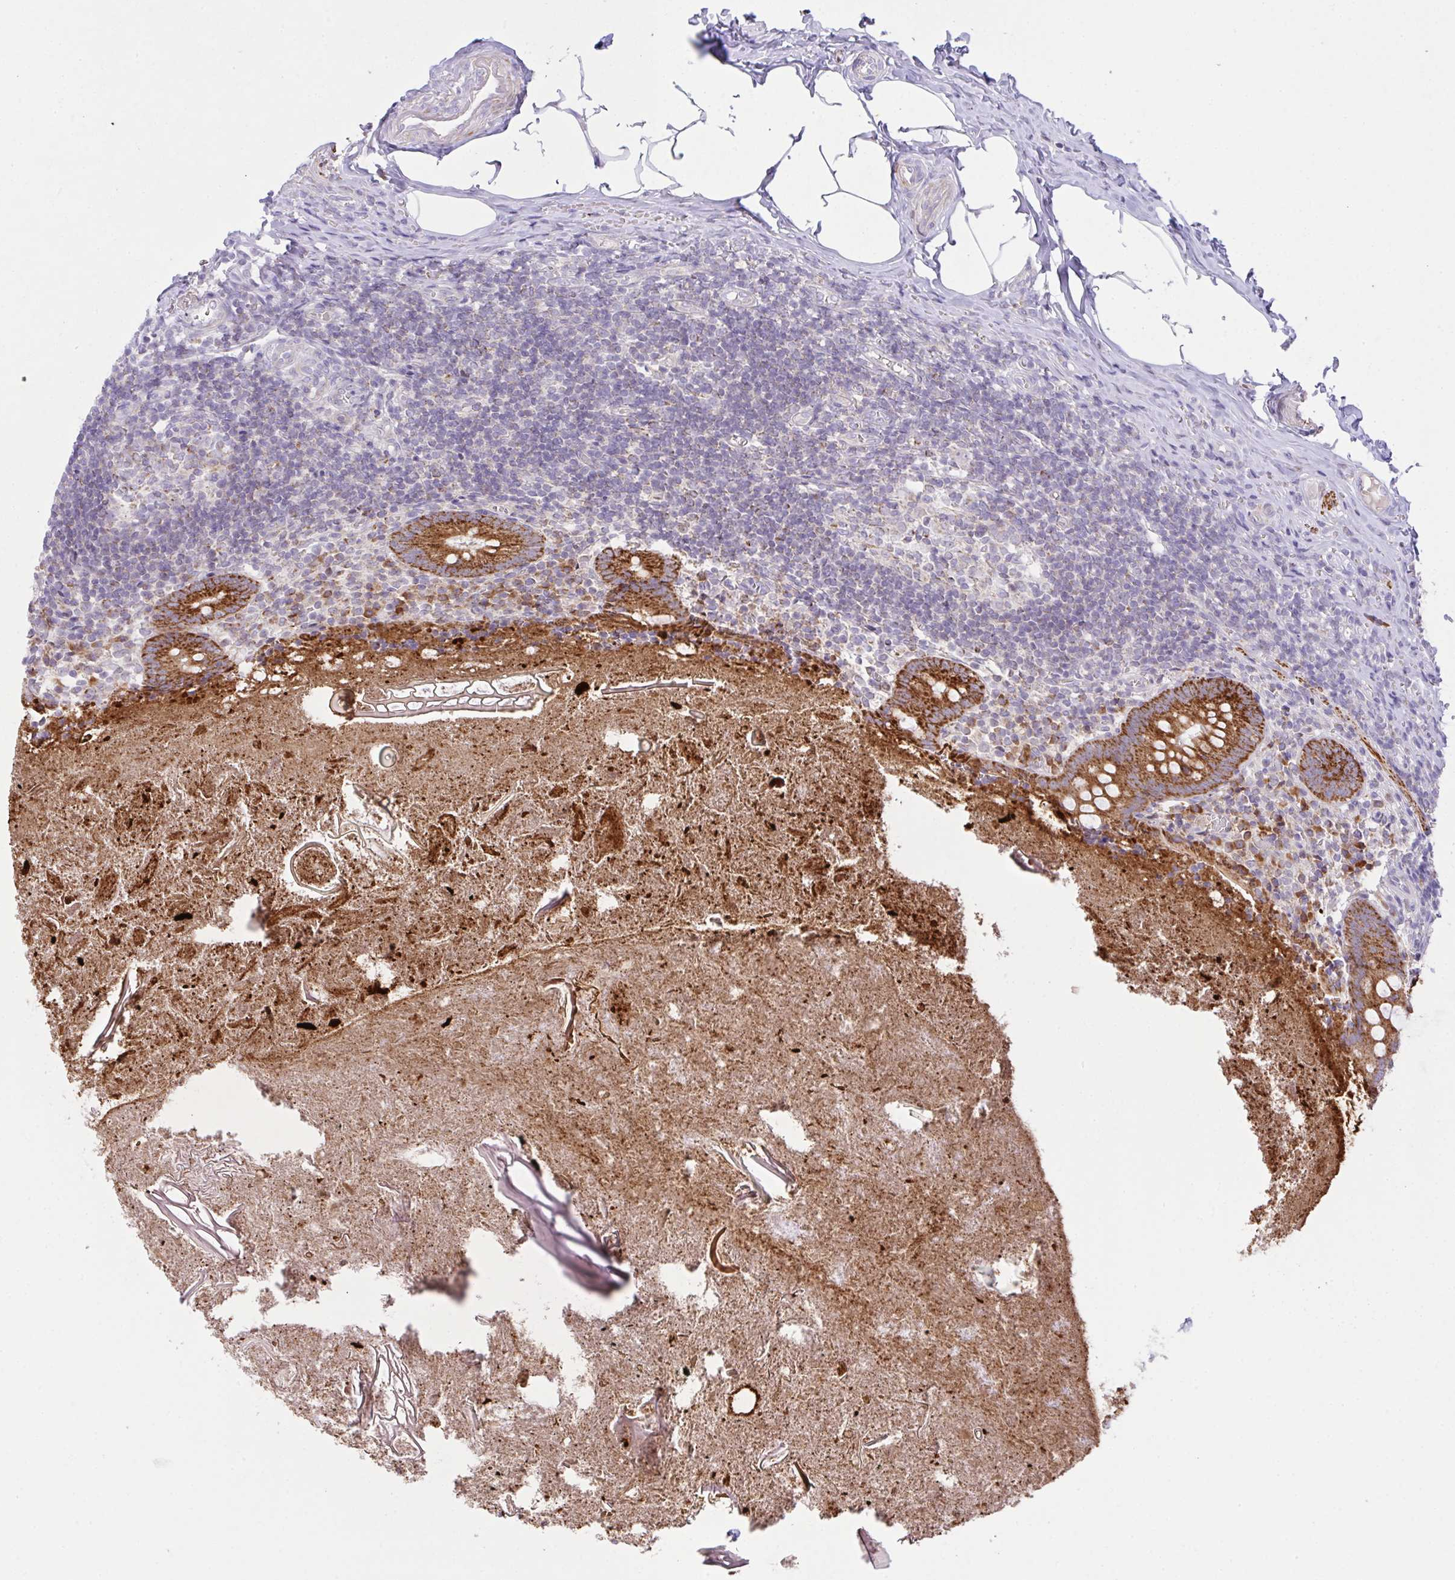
{"staining": {"intensity": "strong", "quantity": ">75%", "location": "cytoplasmic/membranous"}, "tissue": "appendix", "cell_type": "Glandular cells", "image_type": "normal", "snomed": [{"axis": "morphology", "description": "Normal tissue, NOS"}, {"axis": "topography", "description": "Appendix"}], "caption": "Brown immunohistochemical staining in normal human appendix reveals strong cytoplasmic/membranous expression in about >75% of glandular cells. The staining was performed using DAB, with brown indicating positive protein expression. Nuclei are stained blue with hematoxylin.", "gene": "CHDH", "patient": {"sex": "female", "age": 17}}